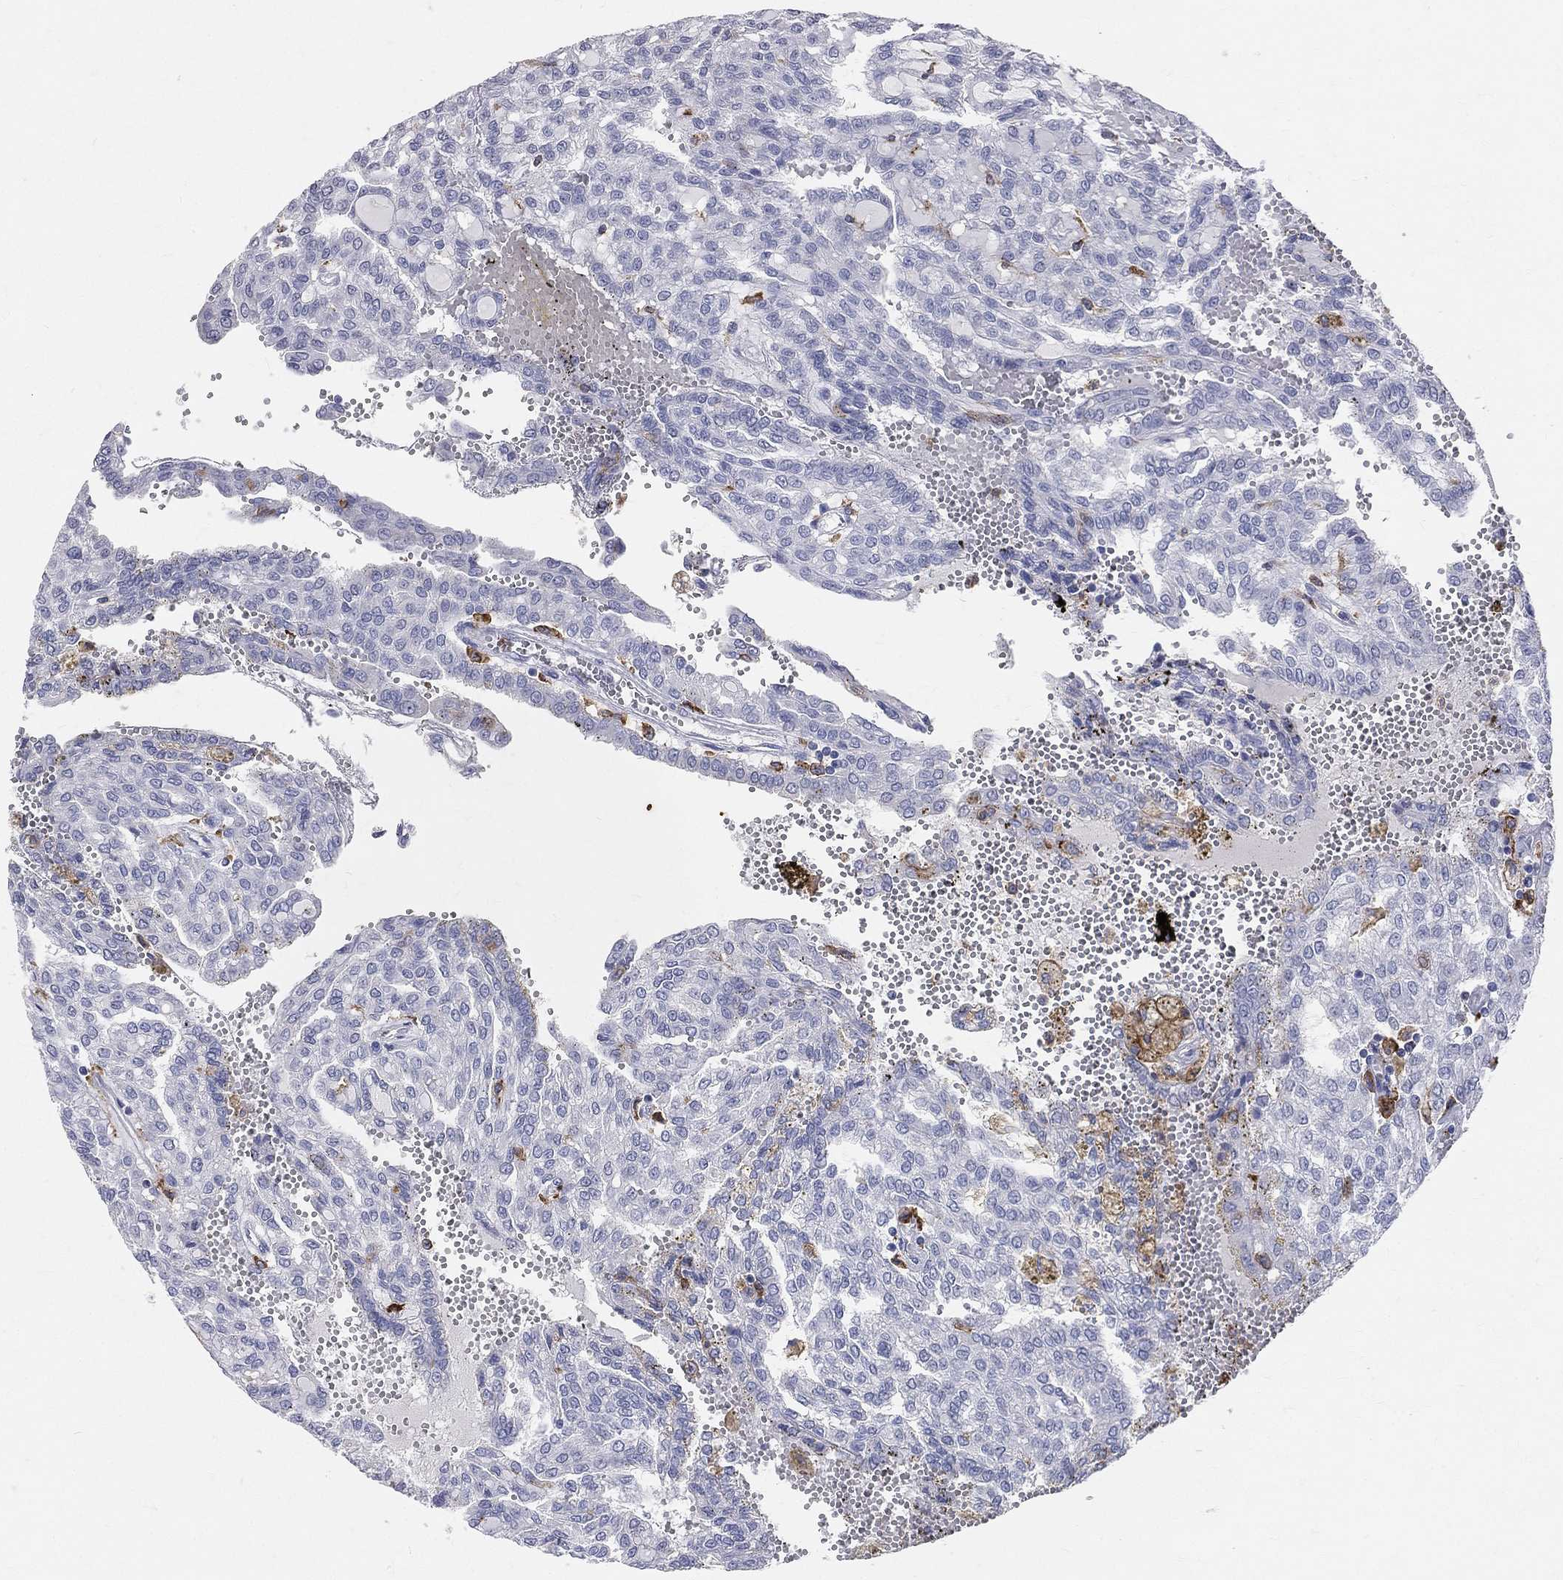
{"staining": {"intensity": "negative", "quantity": "none", "location": "none"}, "tissue": "renal cancer", "cell_type": "Tumor cells", "image_type": "cancer", "snomed": [{"axis": "morphology", "description": "Adenocarcinoma, NOS"}, {"axis": "topography", "description": "Kidney"}], "caption": "Adenocarcinoma (renal) stained for a protein using immunohistochemistry (IHC) demonstrates no staining tumor cells.", "gene": "CD33", "patient": {"sex": "male", "age": 63}}